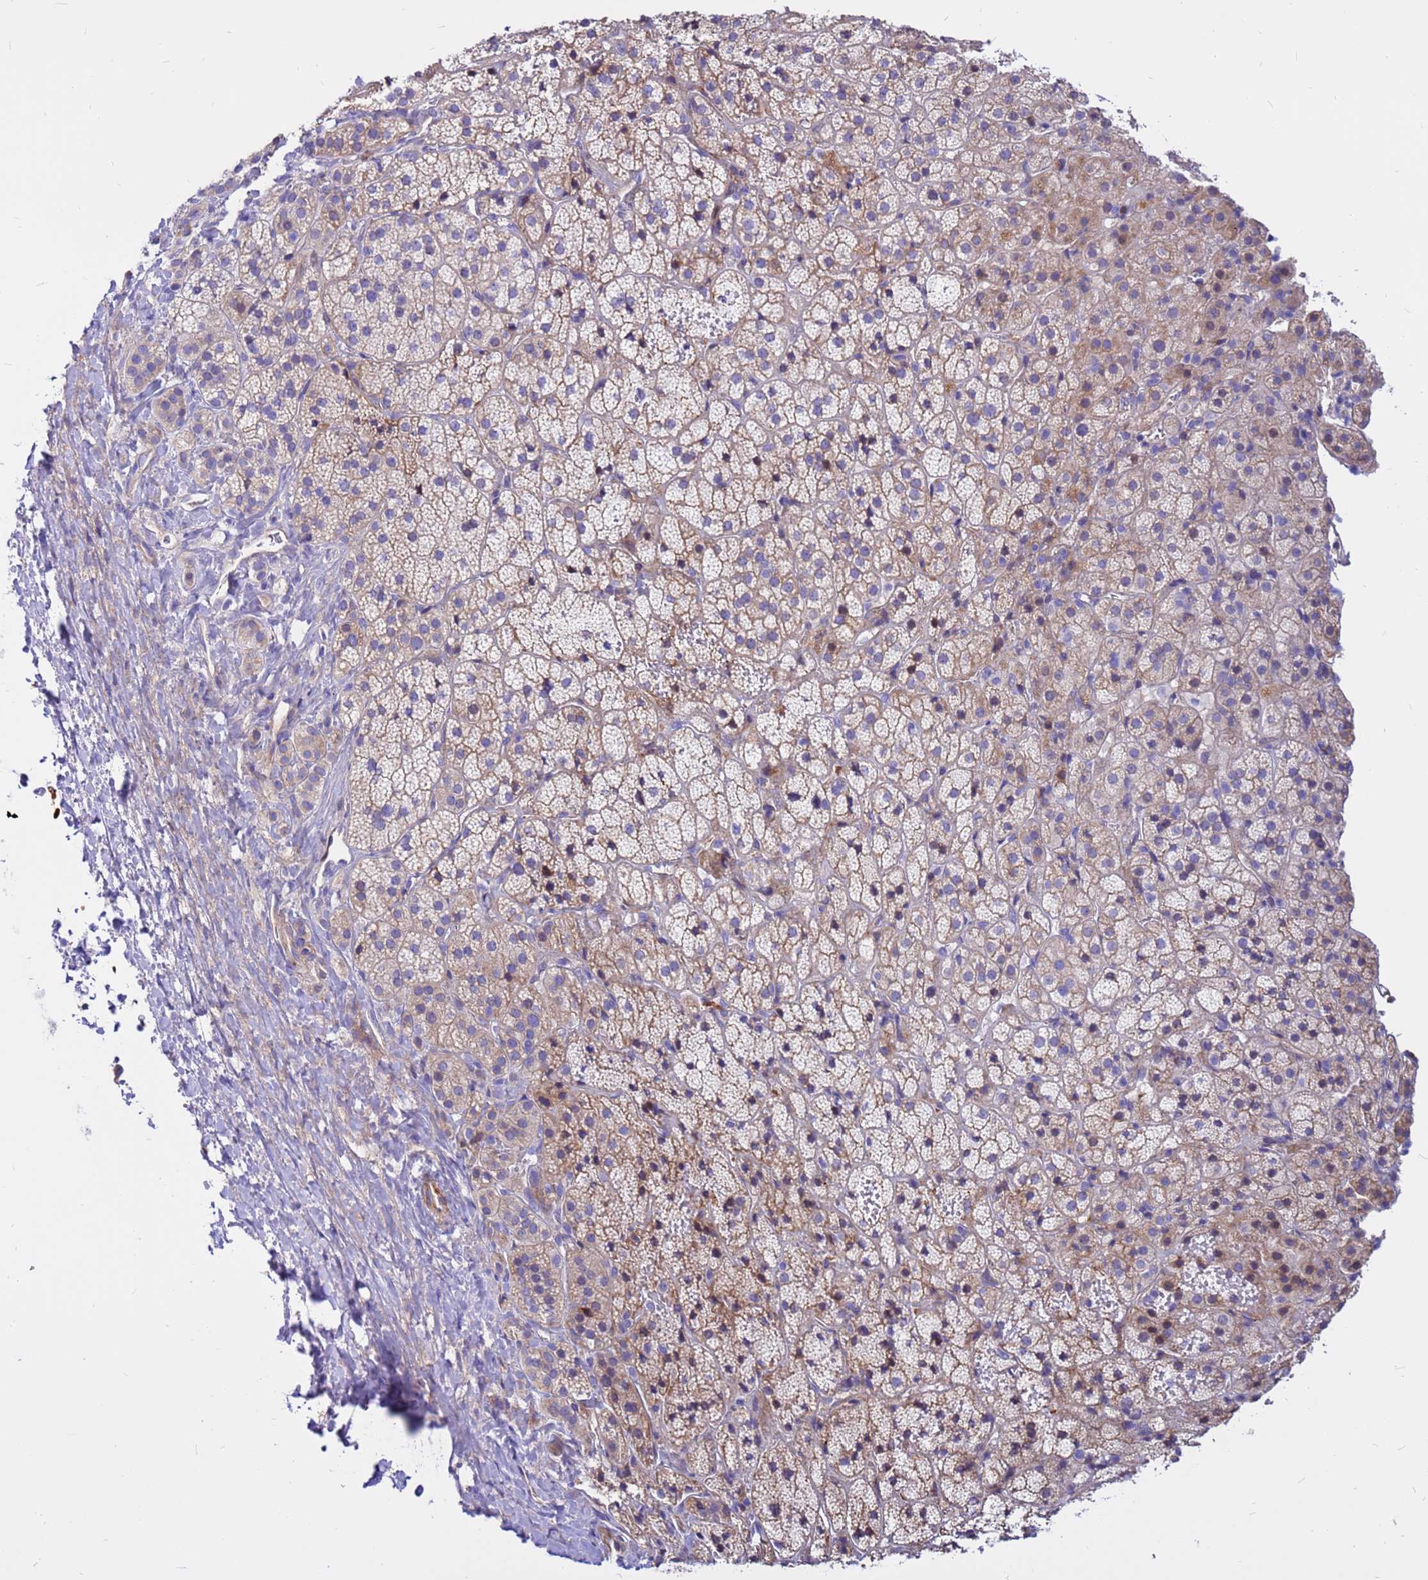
{"staining": {"intensity": "moderate", "quantity": "<25%", "location": "cytoplasmic/membranous"}, "tissue": "adrenal gland", "cell_type": "Glandular cells", "image_type": "normal", "snomed": [{"axis": "morphology", "description": "Normal tissue, NOS"}, {"axis": "topography", "description": "Adrenal gland"}], "caption": "DAB (3,3'-diaminobenzidine) immunohistochemical staining of unremarkable human adrenal gland reveals moderate cytoplasmic/membranous protein expression in about <25% of glandular cells. The staining was performed using DAB (3,3'-diaminobenzidine) to visualize the protein expression in brown, while the nuclei were stained in blue with hematoxylin (Magnification: 20x).", "gene": "CRHBP", "patient": {"sex": "female", "age": 70}}